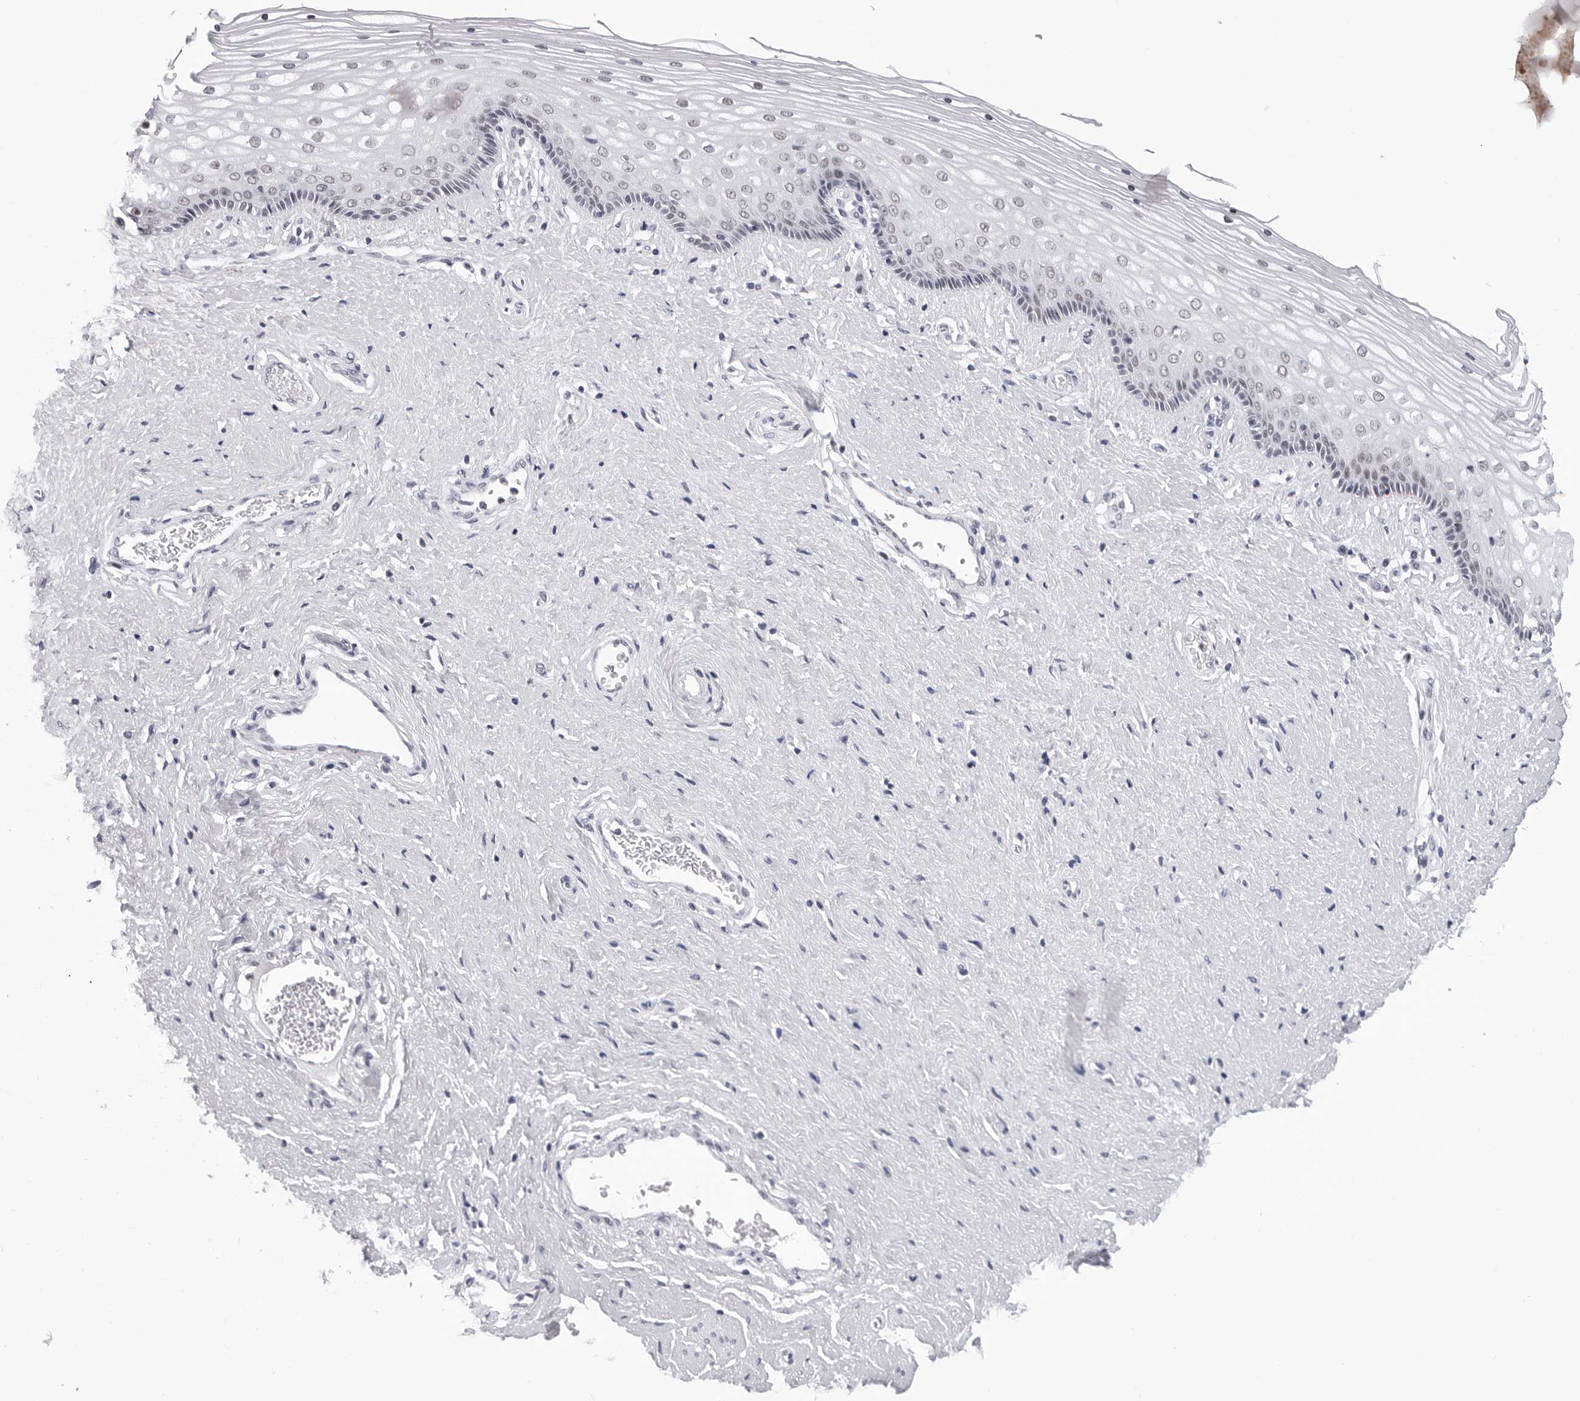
{"staining": {"intensity": "weak", "quantity": "<25%", "location": "nuclear"}, "tissue": "vagina", "cell_type": "Squamous epithelial cells", "image_type": "normal", "snomed": [{"axis": "morphology", "description": "Normal tissue, NOS"}, {"axis": "topography", "description": "Vagina"}], "caption": "IHC photomicrograph of normal human vagina stained for a protein (brown), which exhibits no staining in squamous epithelial cells. (Stains: DAB (3,3'-diaminobenzidine) immunohistochemistry with hematoxylin counter stain, Microscopy: brightfield microscopy at high magnification).", "gene": "SF3B4", "patient": {"sex": "female", "age": 46}}